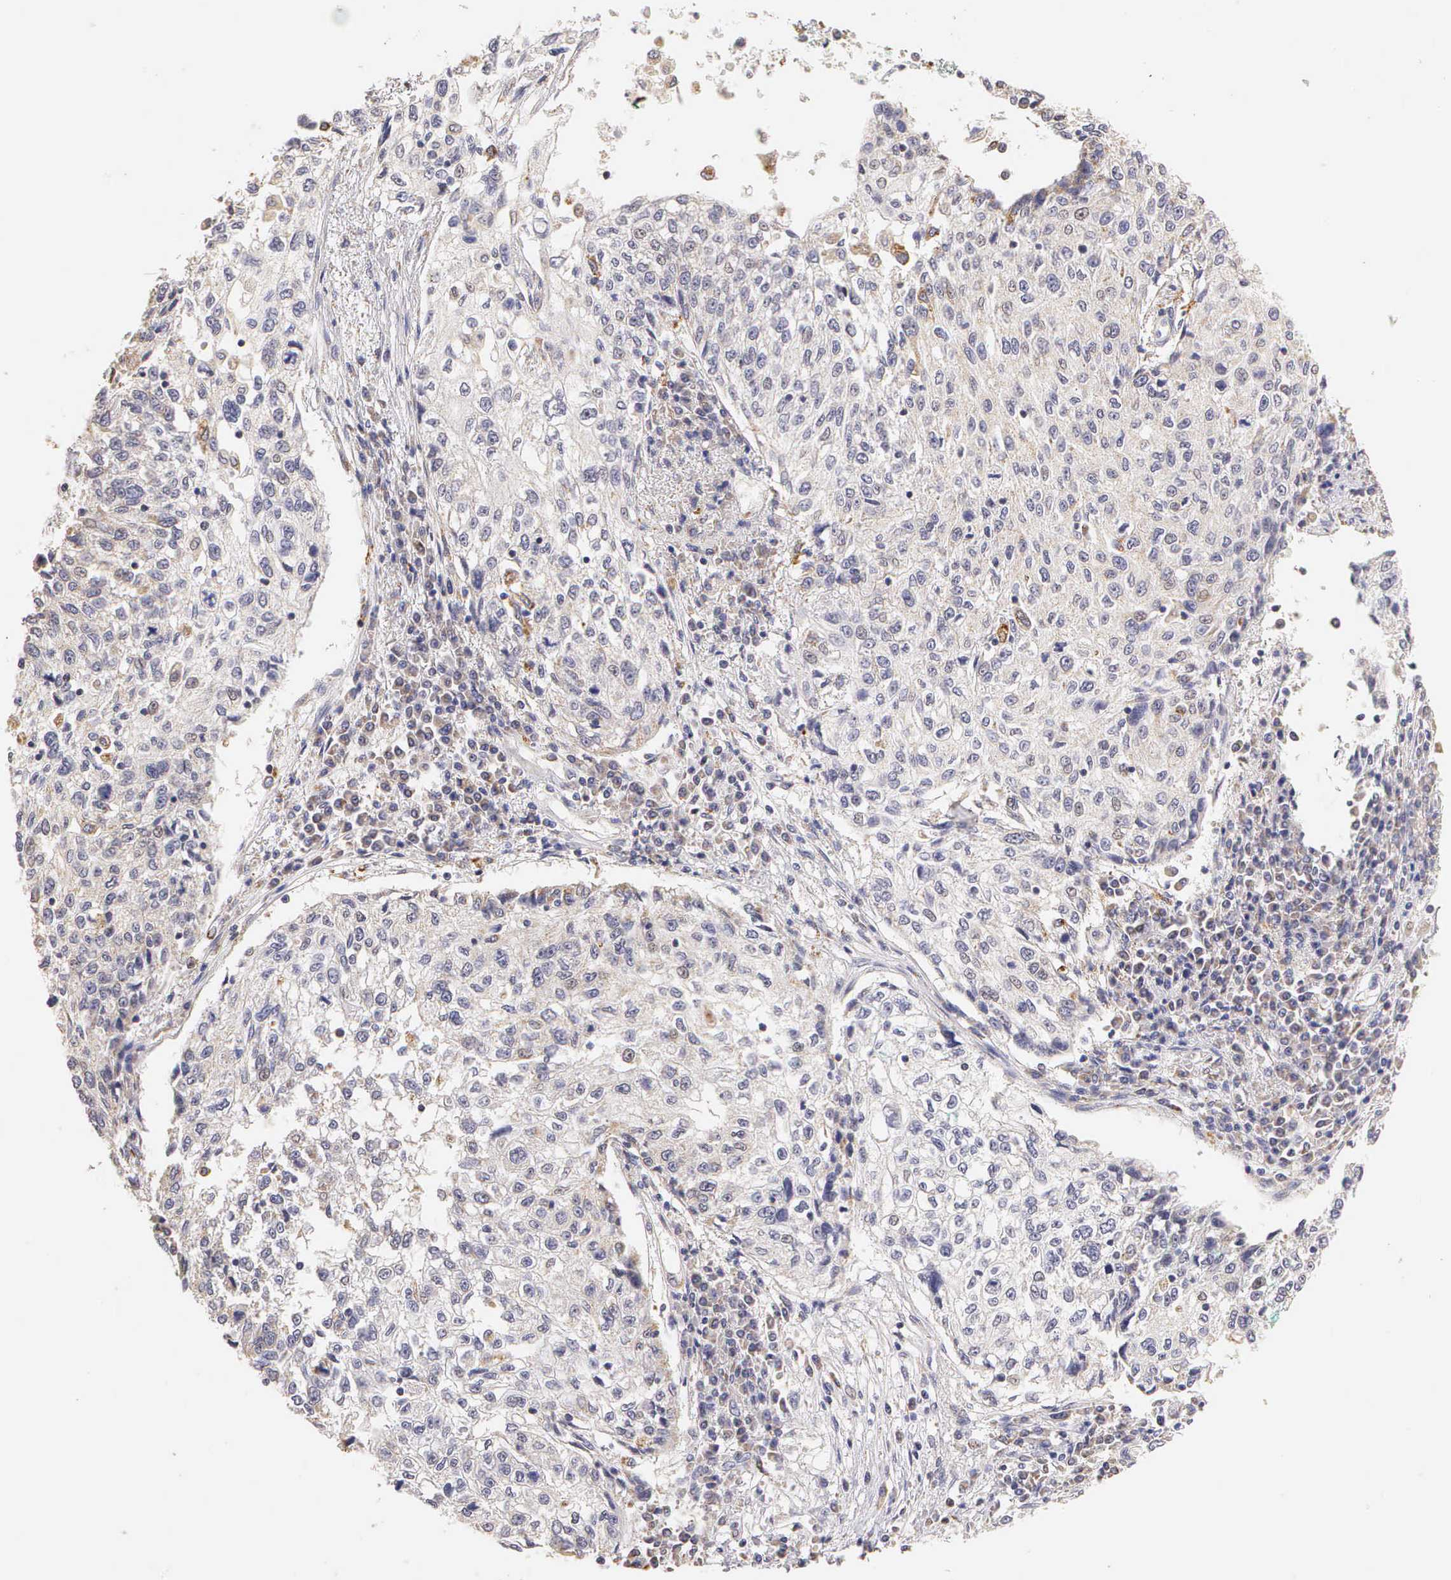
{"staining": {"intensity": "negative", "quantity": "none", "location": "none"}, "tissue": "cervical cancer", "cell_type": "Tumor cells", "image_type": "cancer", "snomed": [{"axis": "morphology", "description": "Squamous cell carcinoma, NOS"}, {"axis": "topography", "description": "Cervix"}], "caption": "High power microscopy histopathology image of an IHC micrograph of cervical cancer, revealing no significant staining in tumor cells. Nuclei are stained in blue.", "gene": "ESR1", "patient": {"sex": "female", "age": 57}}